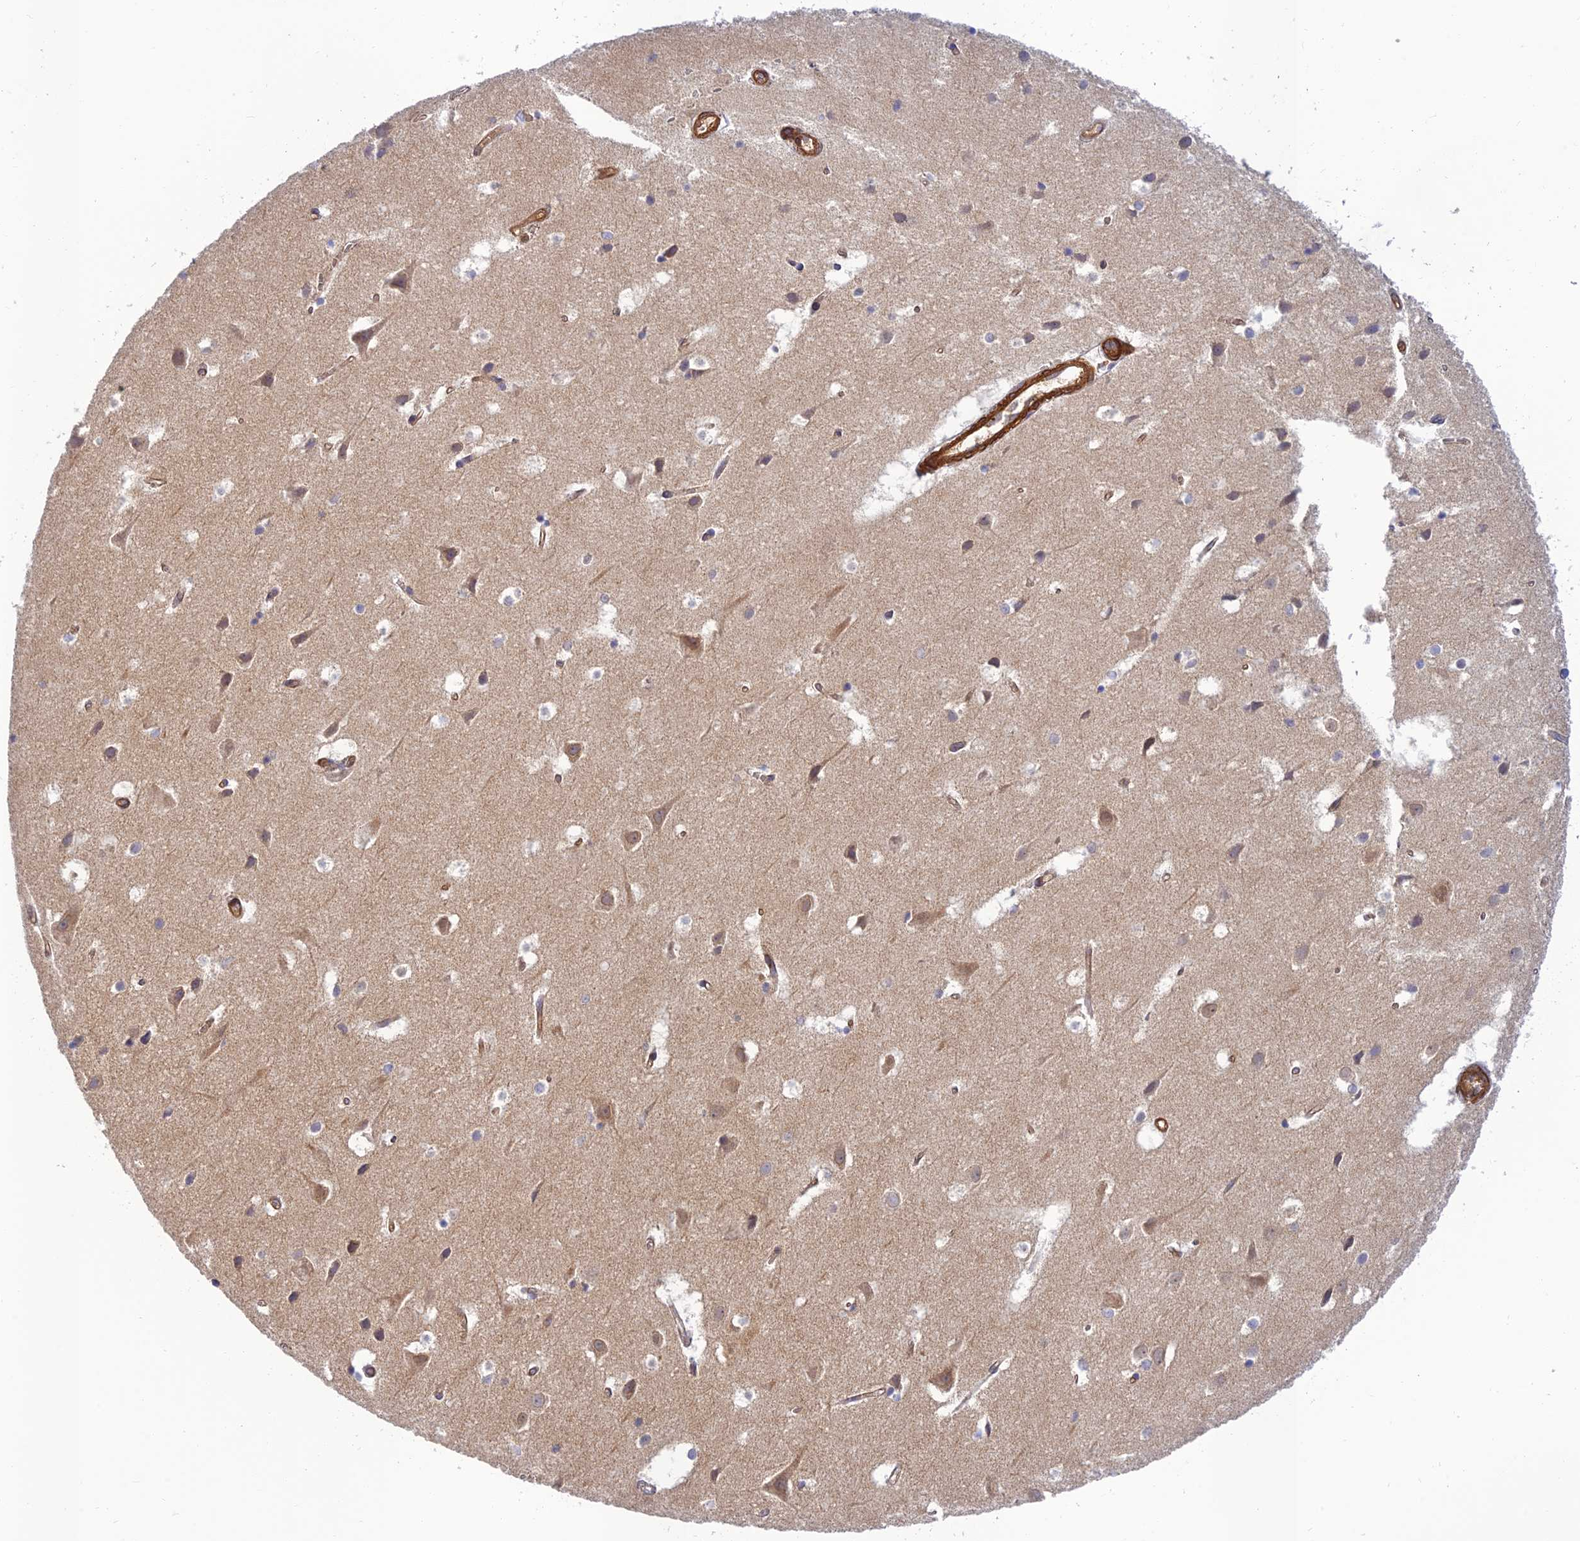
{"staining": {"intensity": "weak", "quantity": "25%-75%", "location": "cytoplasmic/membranous"}, "tissue": "cerebral cortex", "cell_type": "Endothelial cells", "image_type": "normal", "snomed": [{"axis": "morphology", "description": "Normal tissue, NOS"}, {"axis": "topography", "description": "Cerebral cortex"}], "caption": "Immunohistochemistry photomicrograph of normal cerebral cortex: human cerebral cortex stained using immunohistochemistry (IHC) exhibits low levels of weak protein expression localized specifically in the cytoplasmic/membranous of endothelial cells, appearing as a cytoplasmic/membranous brown color.", "gene": "PPP1R12C", "patient": {"sex": "male", "age": 54}}